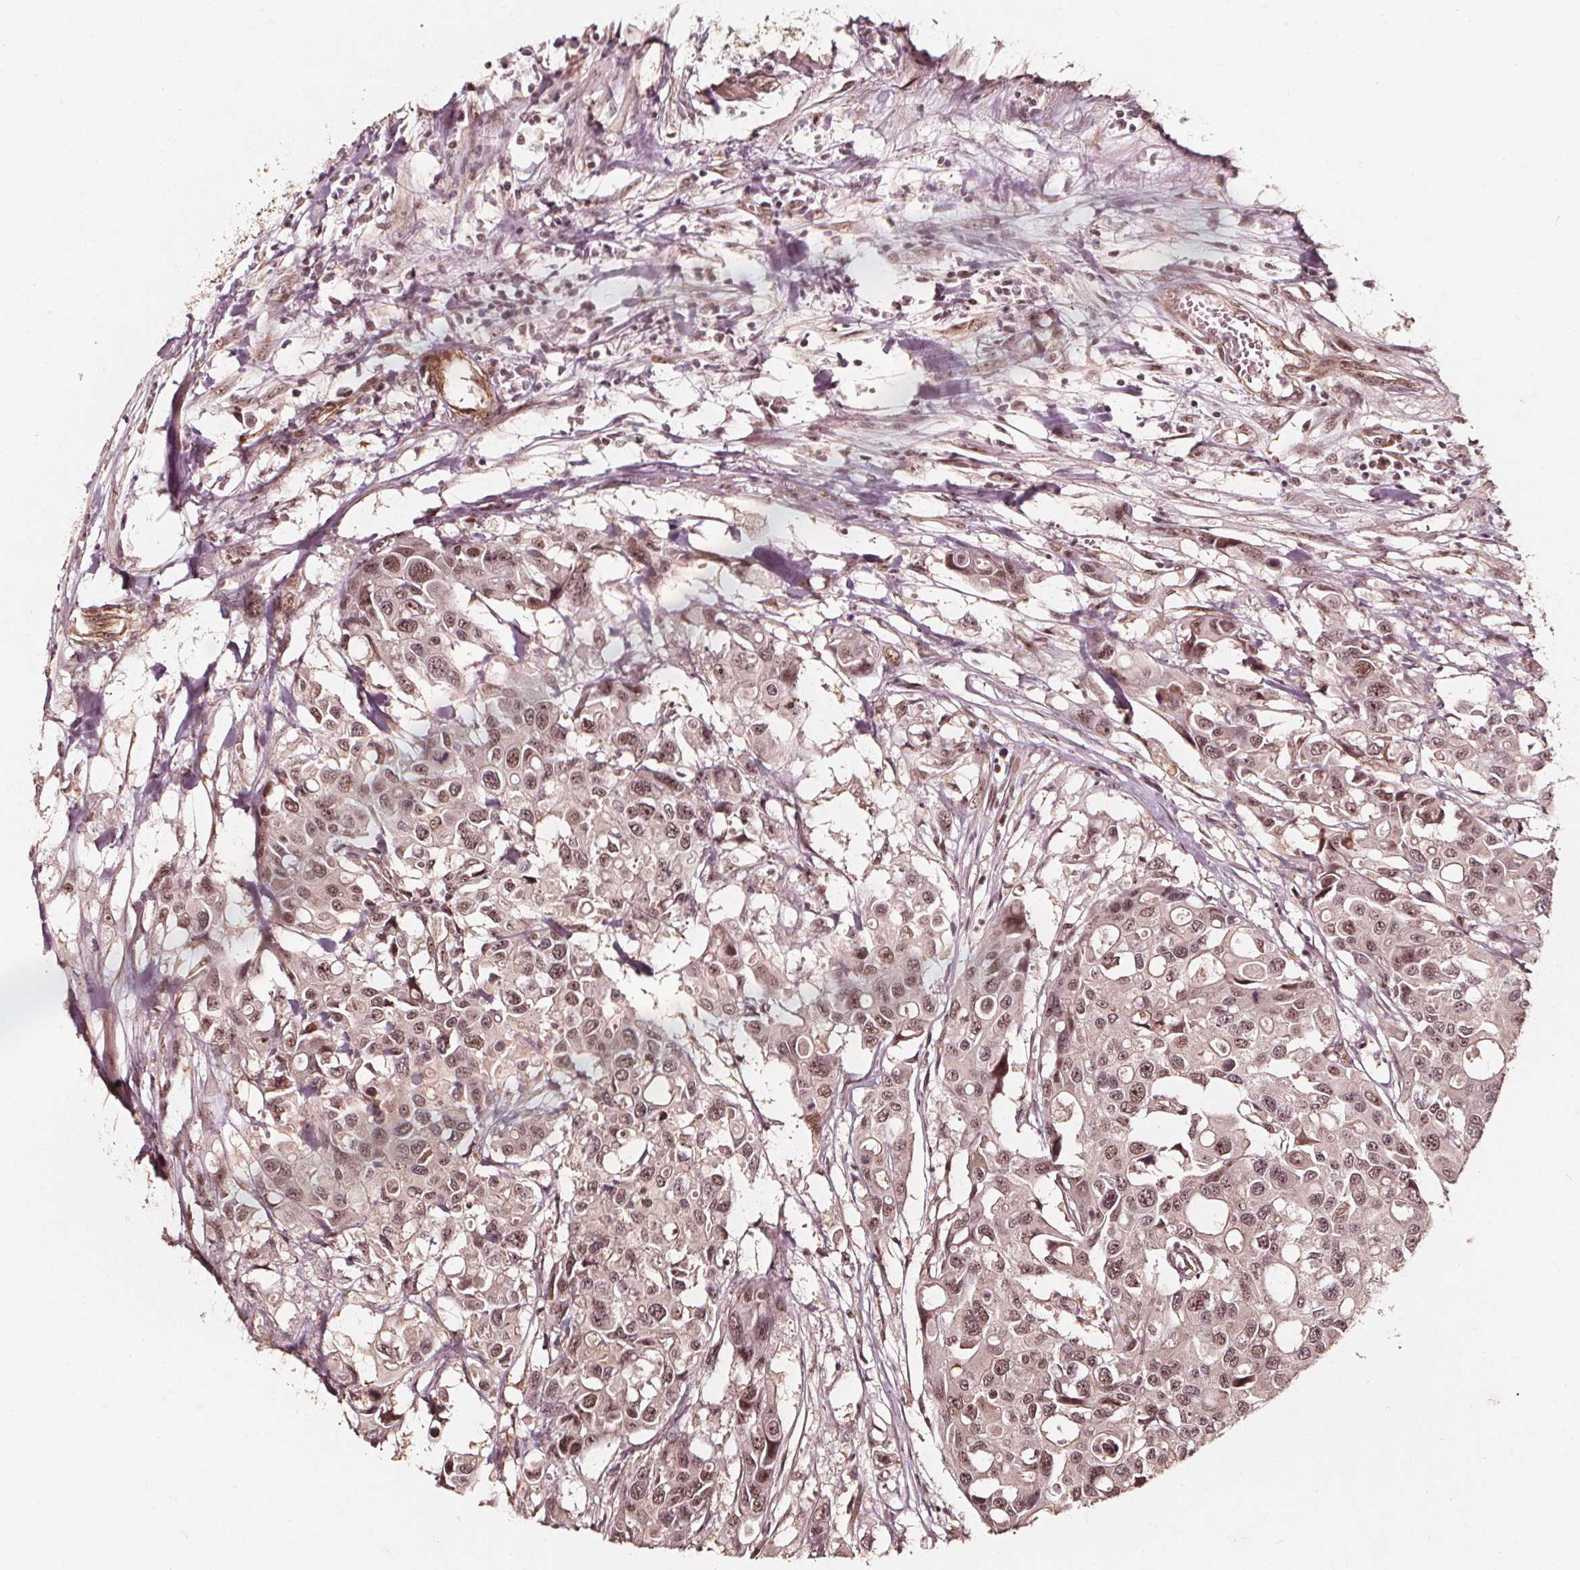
{"staining": {"intensity": "moderate", "quantity": ">75%", "location": "nuclear"}, "tissue": "colorectal cancer", "cell_type": "Tumor cells", "image_type": "cancer", "snomed": [{"axis": "morphology", "description": "Adenocarcinoma, NOS"}, {"axis": "topography", "description": "Colon"}], "caption": "A micrograph of human colorectal cancer (adenocarcinoma) stained for a protein shows moderate nuclear brown staining in tumor cells.", "gene": "EXOSC9", "patient": {"sex": "male", "age": 77}}